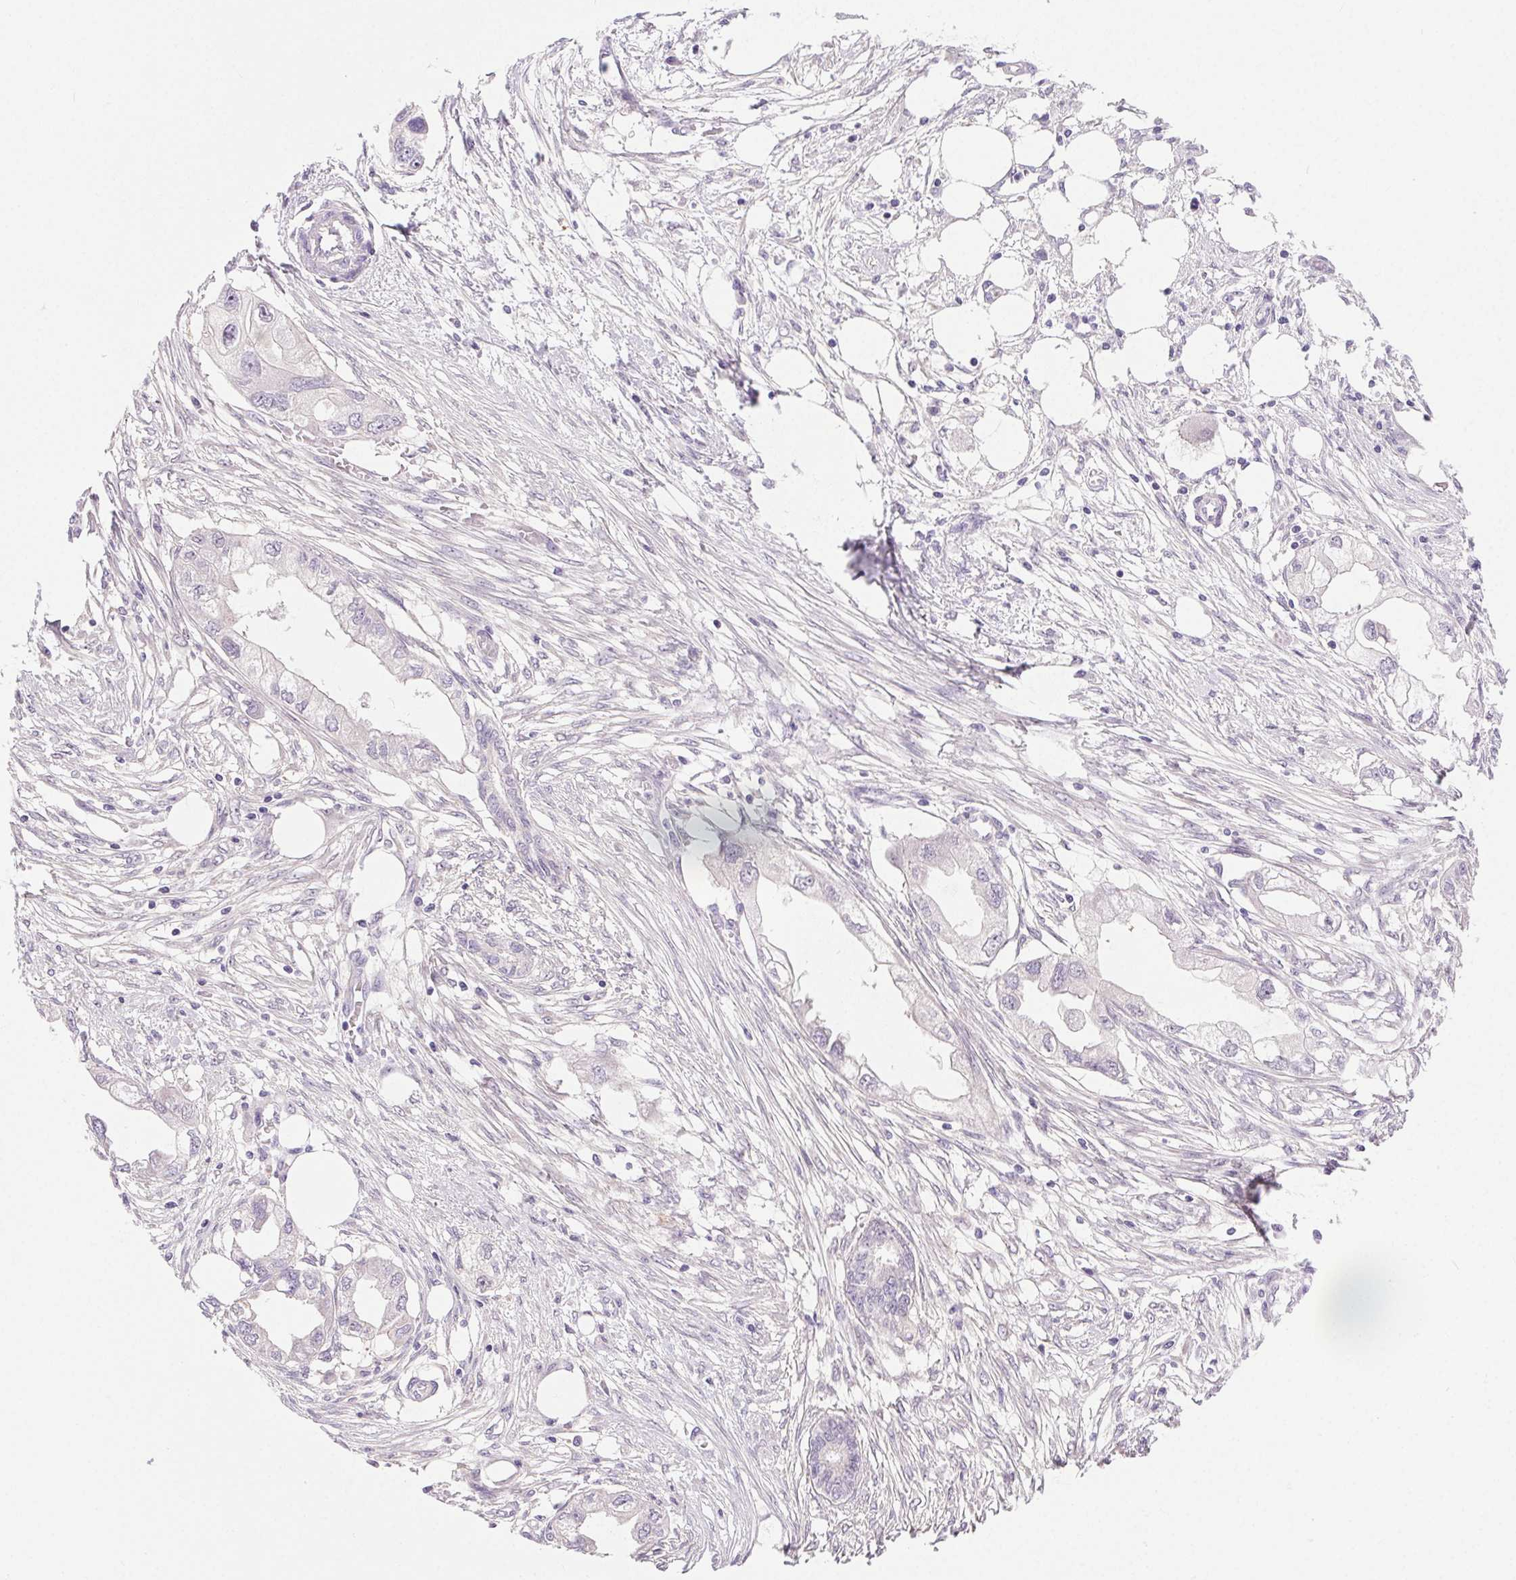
{"staining": {"intensity": "negative", "quantity": "none", "location": "none"}, "tissue": "endometrial cancer", "cell_type": "Tumor cells", "image_type": "cancer", "snomed": [{"axis": "morphology", "description": "Adenocarcinoma, NOS"}, {"axis": "morphology", "description": "Adenocarcinoma, metastatic, NOS"}, {"axis": "topography", "description": "Adipose tissue"}, {"axis": "topography", "description": "Endometrium"}], "caption": "Histopathology image shows no significant protein expression in tumor cells of adenocarcinoma (endometrial).", "gene": "SYT11", "patient": {"sex": "female", "age": 67}}